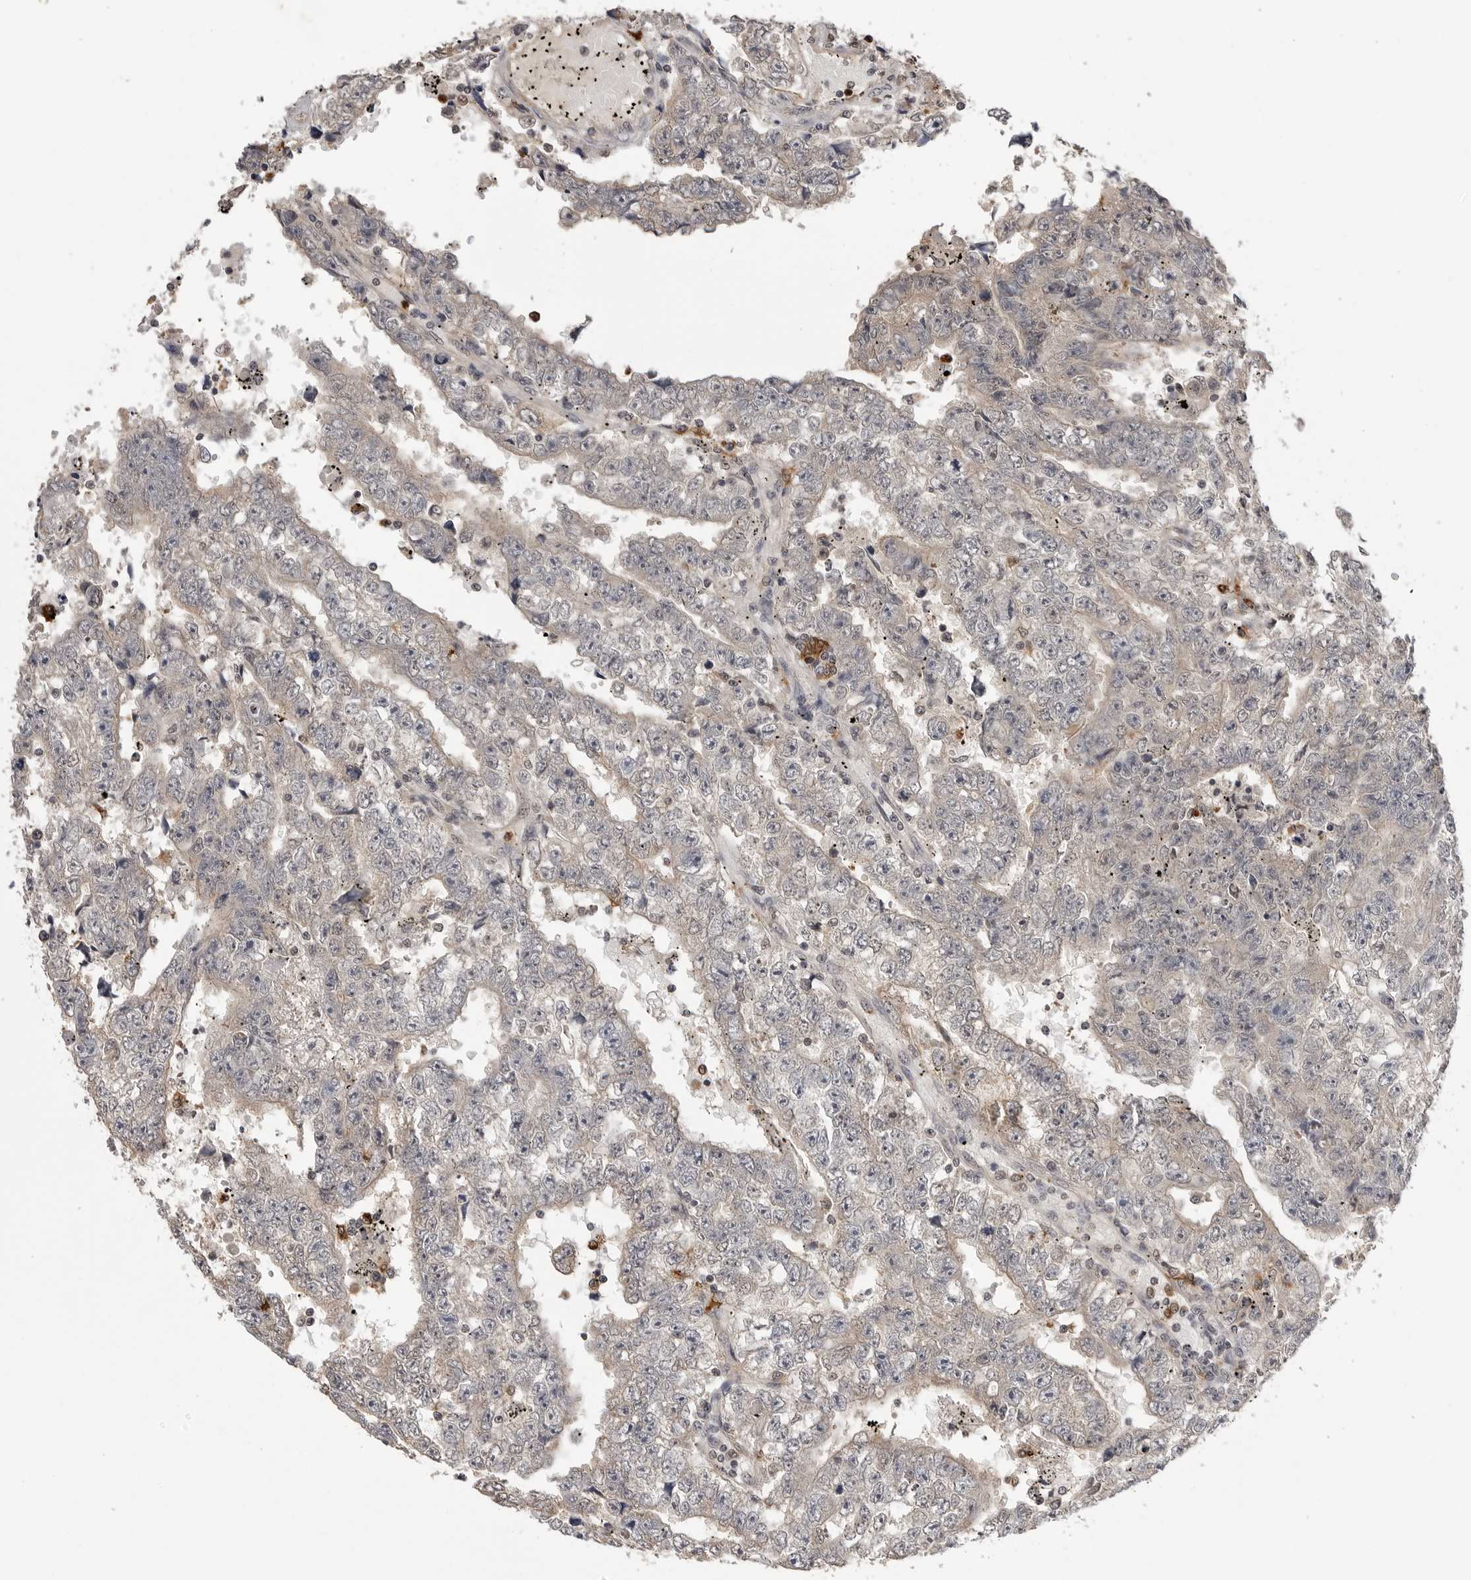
{"staining": {"intensity": "negative", "quantity": "none", "location": "none"}, "tissue": "testis cancer", "cell_type": "Tumor cells", "image_type": "cancer", "snomed": [{"axis": "morphology", "description": "Carcinoma, Embryonal, NOS"}, {"axis": "topography", "description": "Testis"}], "caption": "Embryonal carcinoma (testis) was stained to show a protein in brown. There is no significant staining in tumor cells. (DAB IHC with hematoxylin counter stain).", "gene": "TRMT13", "patient": {"sex": "male", "age": 25}}